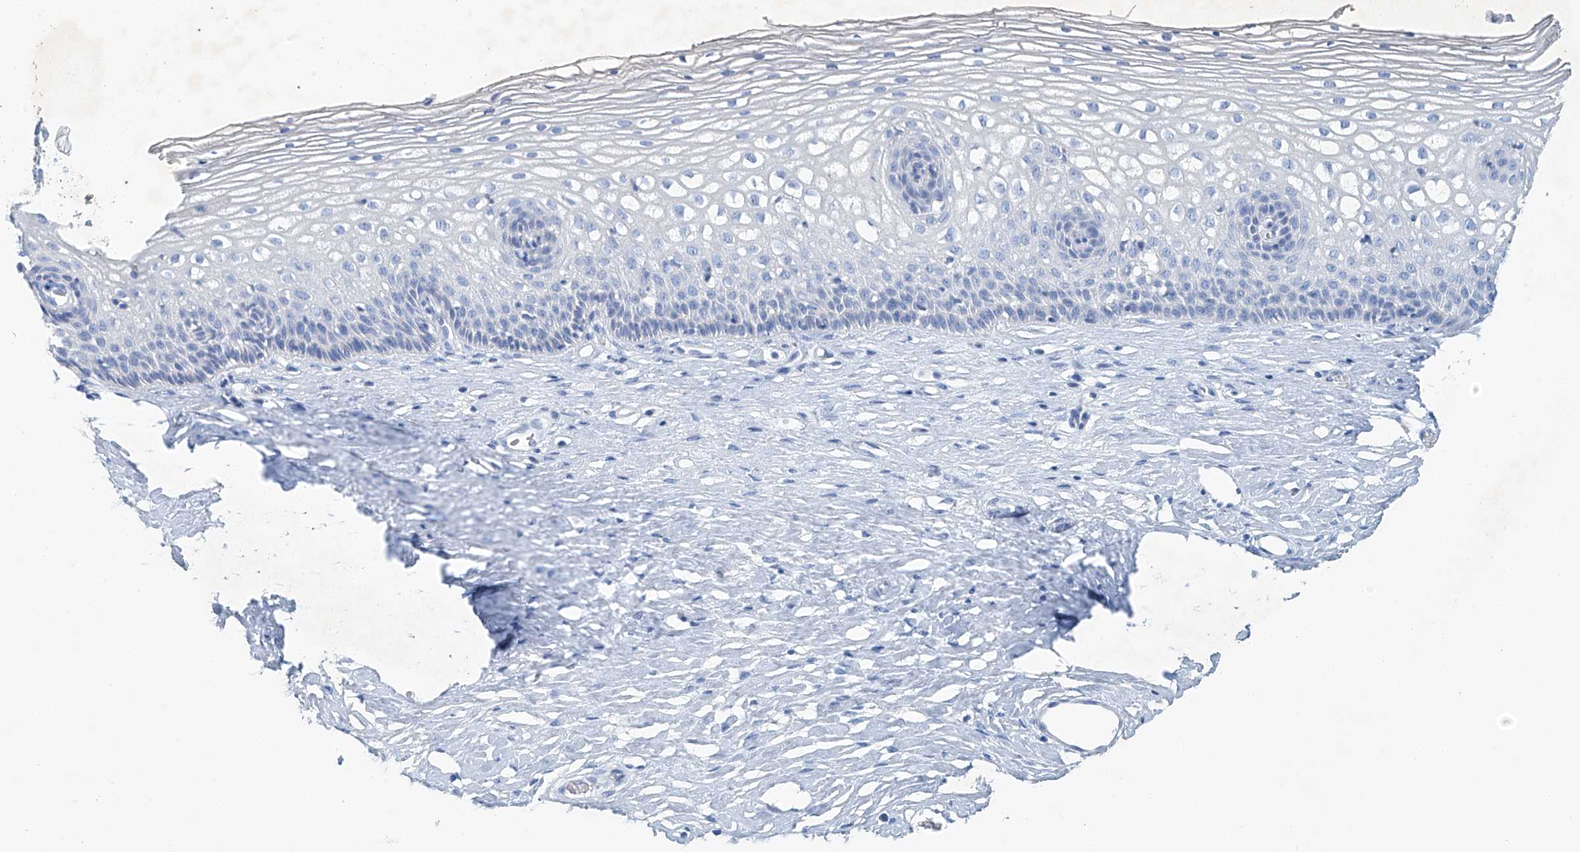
{"staining": {"intensity": "moderate", "quantity": "<25%", "location": "cytoplasmic/membranous"}, "tissue": "cervix", "cell_type": "Glandular cells", "image_type": "normal", "snomed": [{"axis": "morphology", "description": "Normal tissue, NOS"}, {"axis": "topography", "description": "Cervix"}], "caption": "Brown immunohistochemical staining in normal cervix exhibits moderate cytoplasmic/membranous expression in about <25% of glandular cells. The staining was performed using DAB (3,3'-diaminobenzidine) to visualize the protein expression in brown, while the nuclei were stained in blue with hematoxylin (Magnification: 20x).", "gene": "C1orf87", "patient": {"sex": "female", "age": 33}}